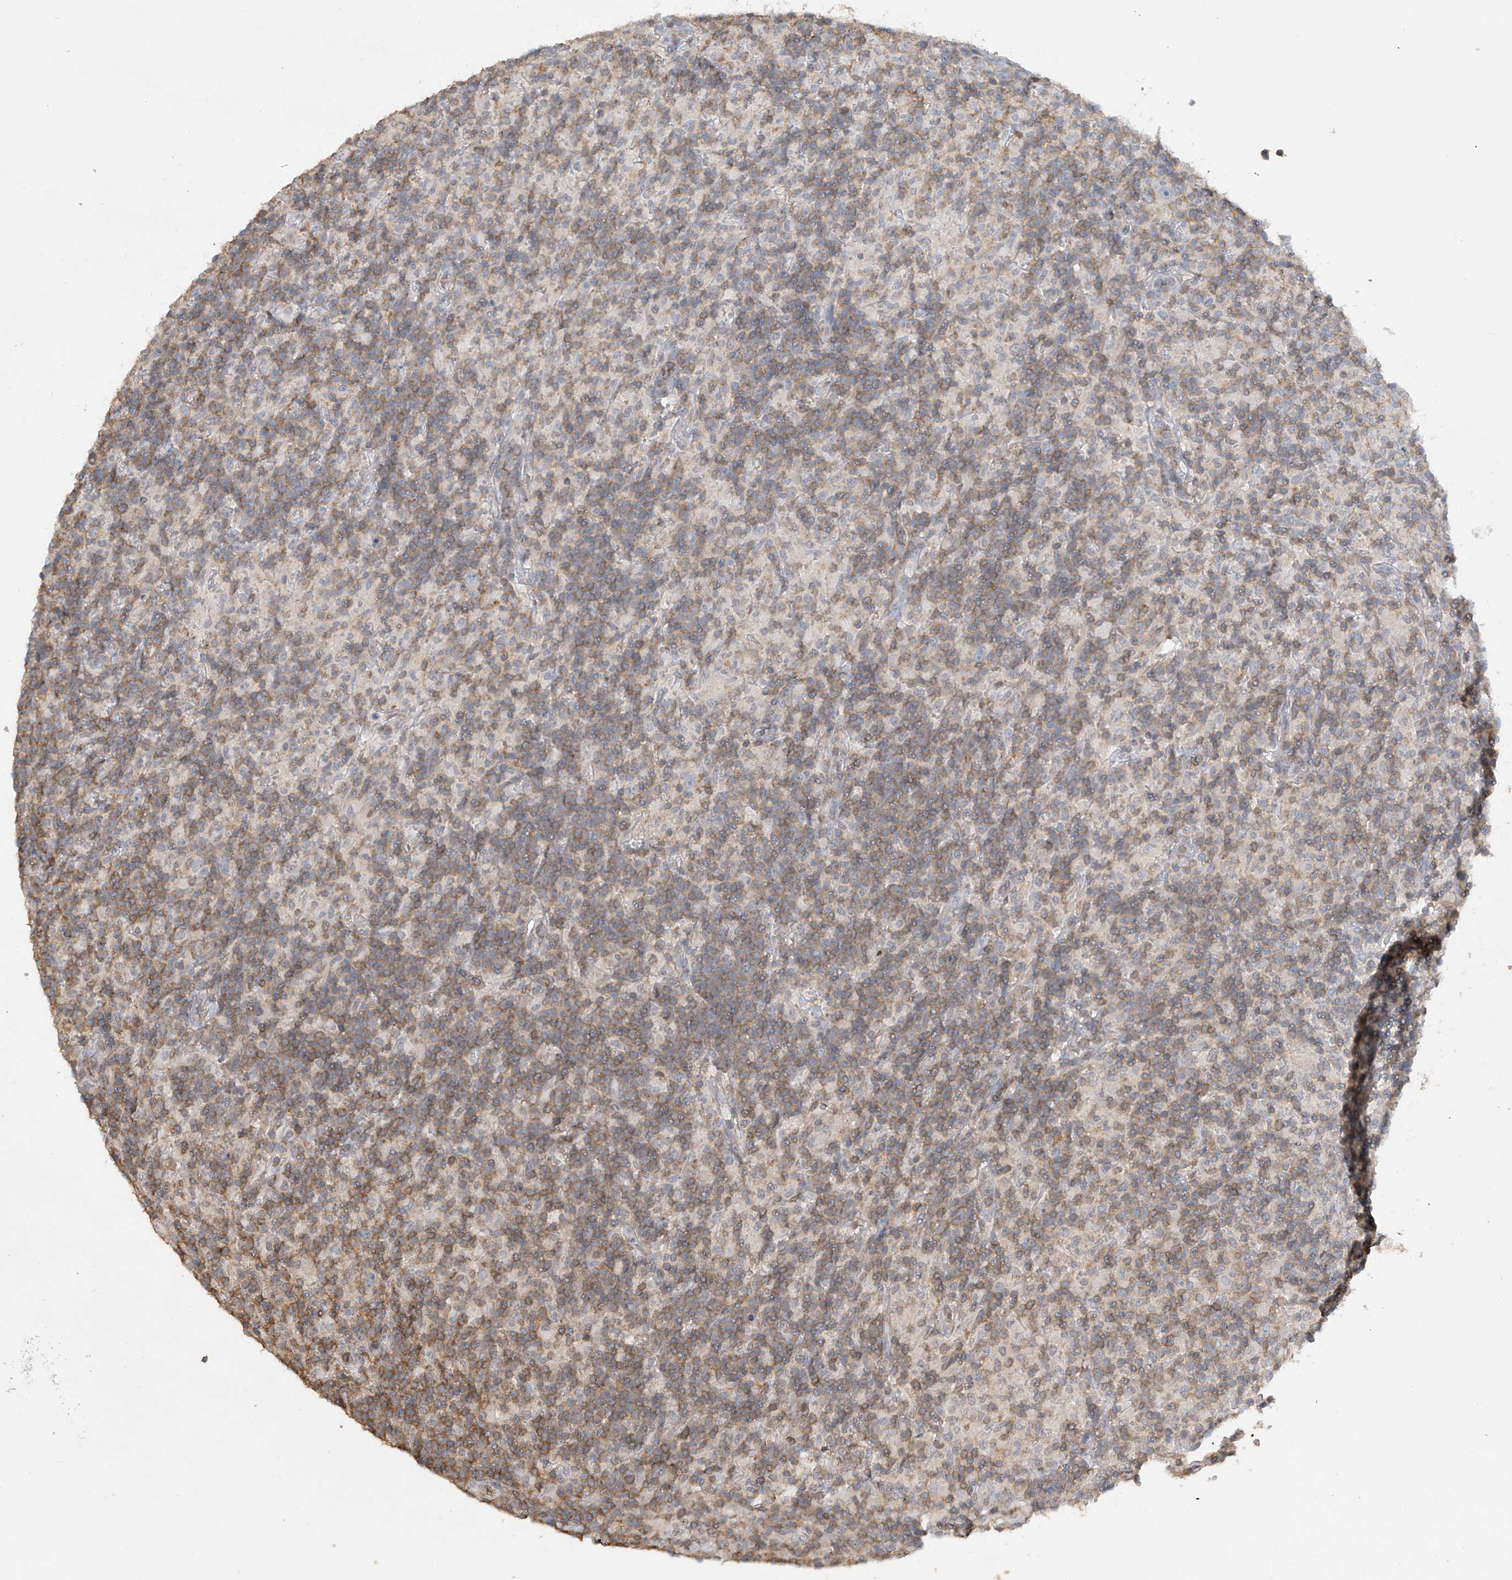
{"staining": {"intensity": "negative", "quantity": "none", "location": "none"}, "tissue": "lymphoma", "cell_type": "Tumor cells", "image_type": "cancer", "snomed": [{"axis": "morphology", "description": "Hodgkin's disease, NOS"}, {"axis": "topography", "description": "Lymph node"}], "caption": "Tumor cells show no significant protein staining in Hodgkin's disease.", "gene": "HAS3", "patient": {"sex": "male", "age": 70}}